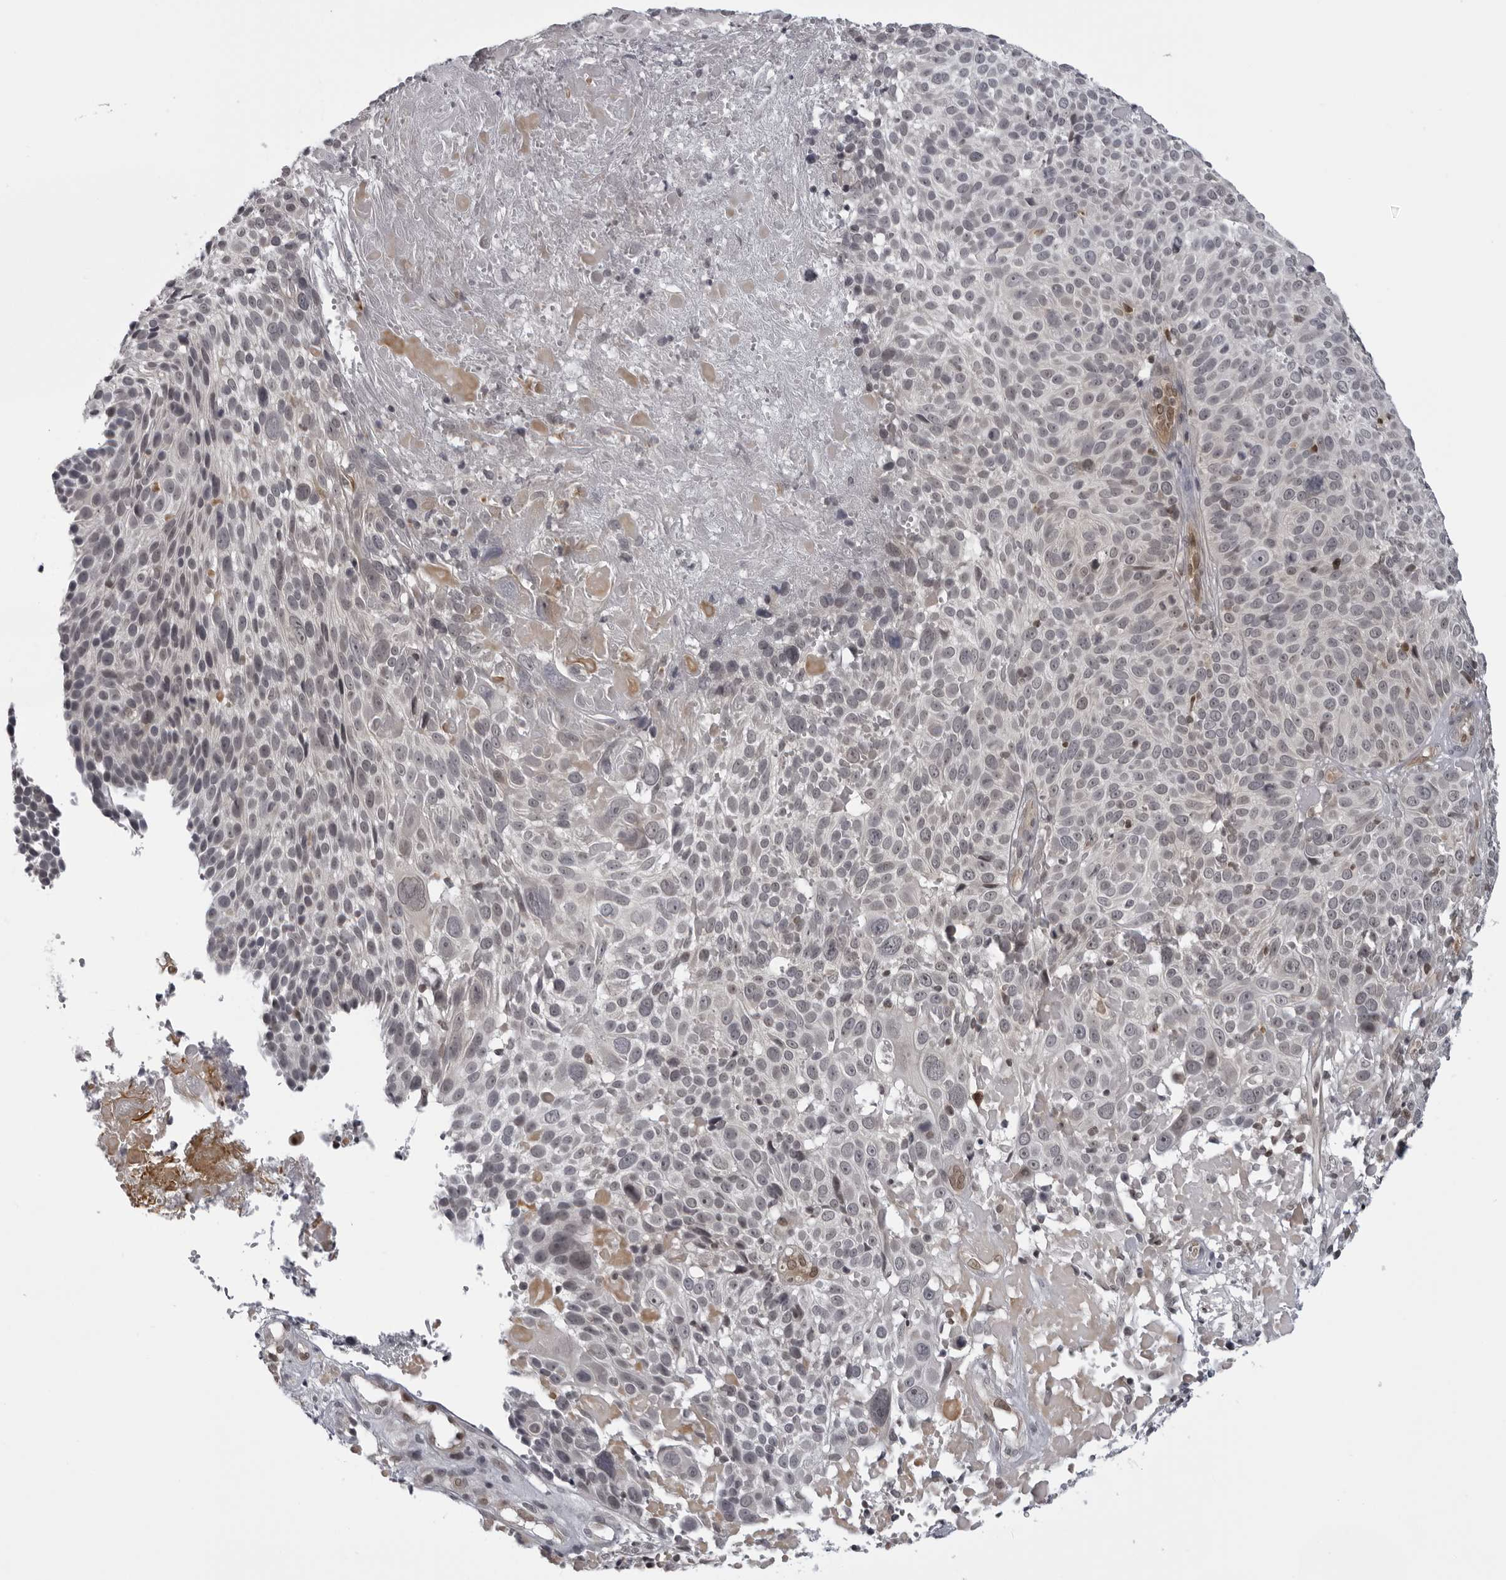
{"staining": {"intensity": "weak", "quantity": "25%-75%", "location": "nuclear"}, "tissue": "cervical cancer", "cell_type": "Tumor cells", "image_type": "cancer", "snomed": [{"axis": "morphology", "description": "Squamous cell carcinoma, NOS"}, {"axis": "topography", "description": "Cervix"}], "caption": "Cervical cancer (squamous cell carcinoma) stained with DAB (3,3'-diaminobenzidine) immunohistochemistry shows low levels of weak nuclear positivity in about 25%-75% of tumor cells.", "gene": "MAPK12", "patient": {"sex": "female", "age": 74}}